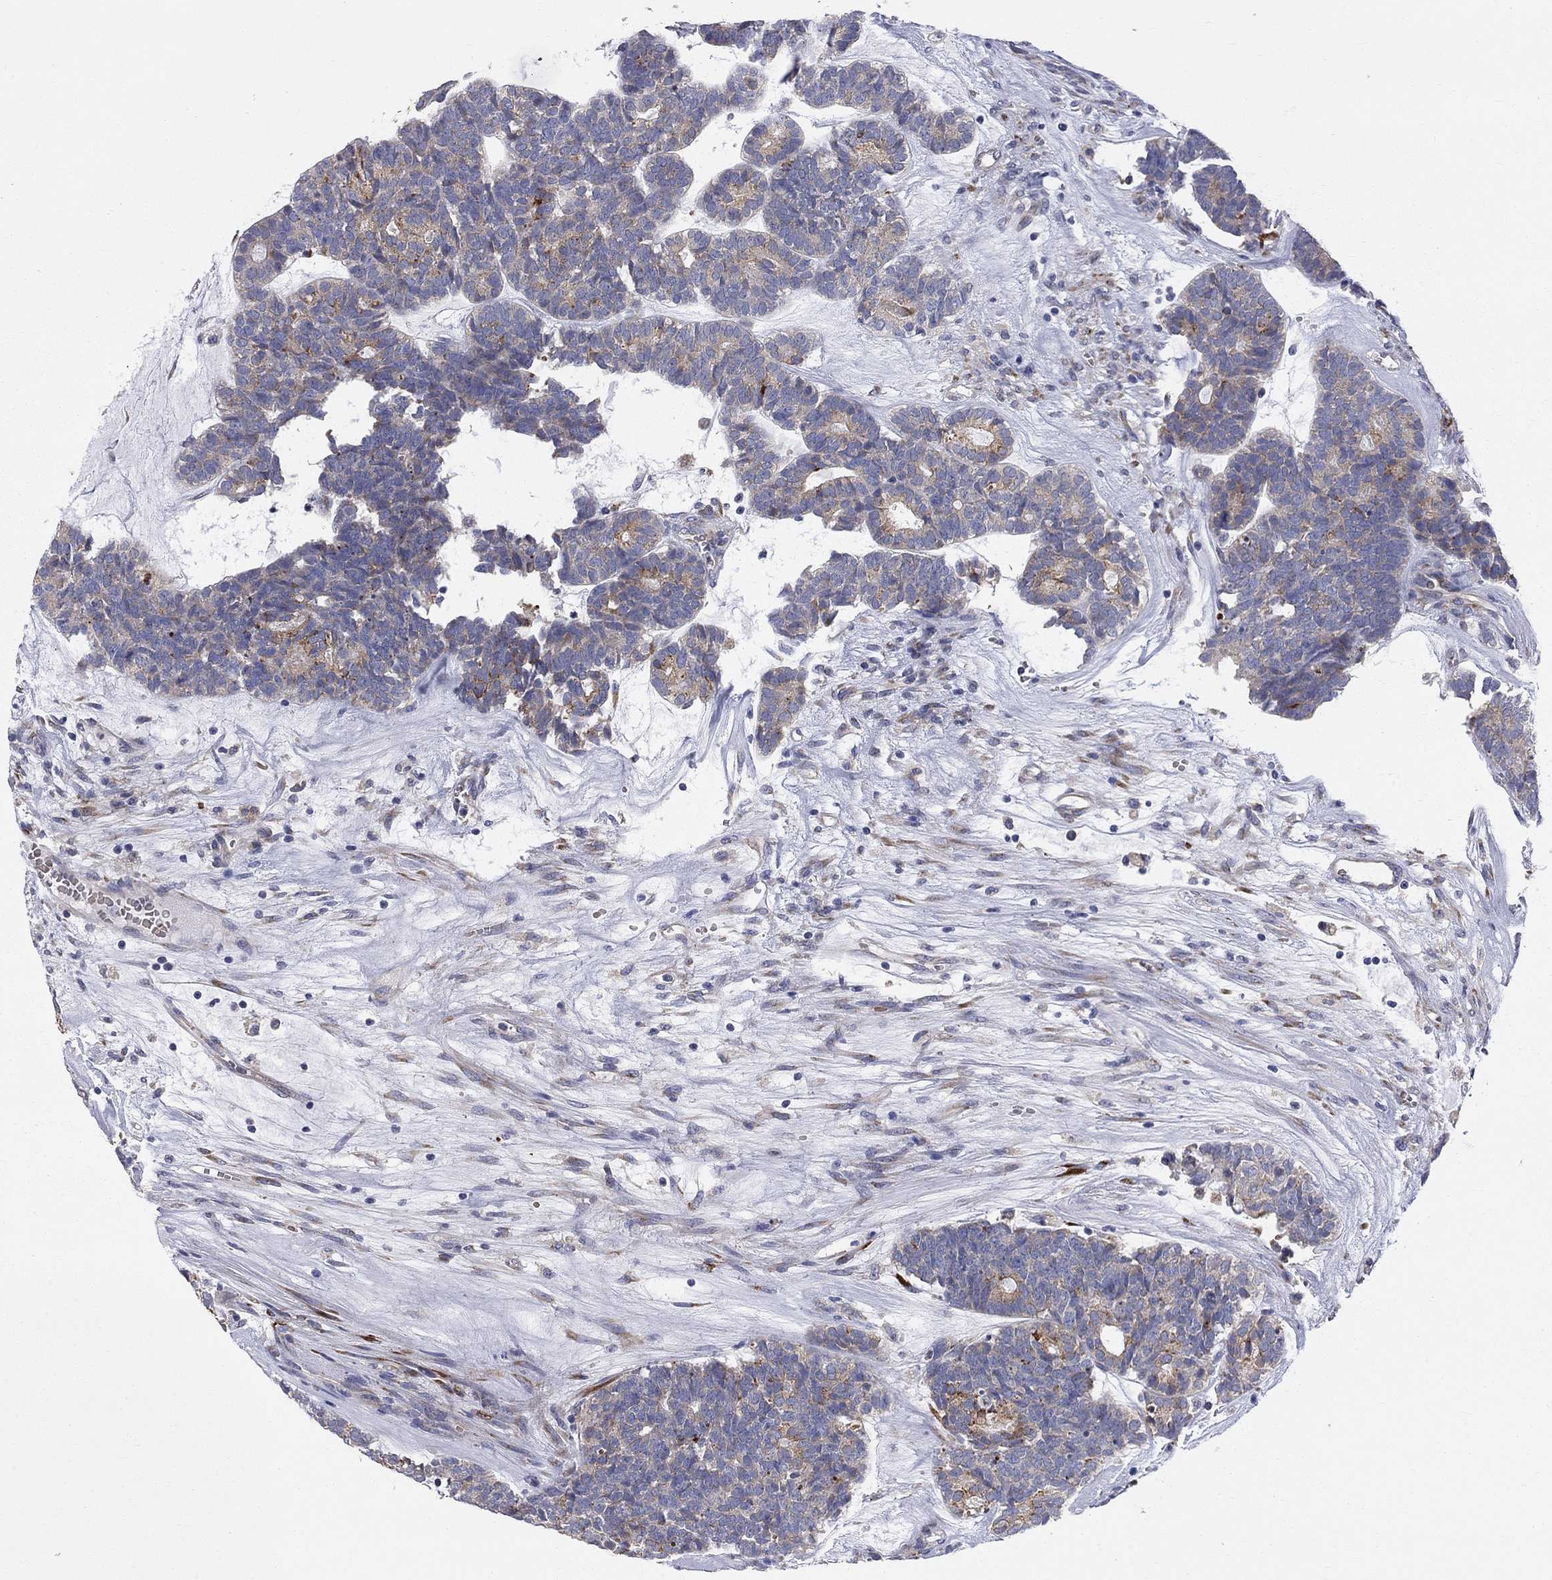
{"staining": {"intensity": "strong", "quantity": "<25%", "location": "cytoplasmic/membranous"}, "tissue": "head and neck cancer", "cell_type": "Tumor cells", "image_type": "cancer", "snomed": [{"axis": "morphology", "description": "Adenocarcinoma, NOS"}, {"axis": "topography", "description": "Head-Neck"}], "caption": "Immunohistochemistry (DAB (3,3'-diaminobenzidine)) staining of human head and neck cancer (adenocarcinoma) reveals strong cytoplasmic/membranous protein positivity in approximately <25% of tumor cells. Using DAB (3,3'-diaminobenzidine) (brown) and hematoxylin (blue) stains, captured at high magnification using brightfield microscopy.", "gene": "CASTOR1", "patient": {"sex": "female", "age": 81}}